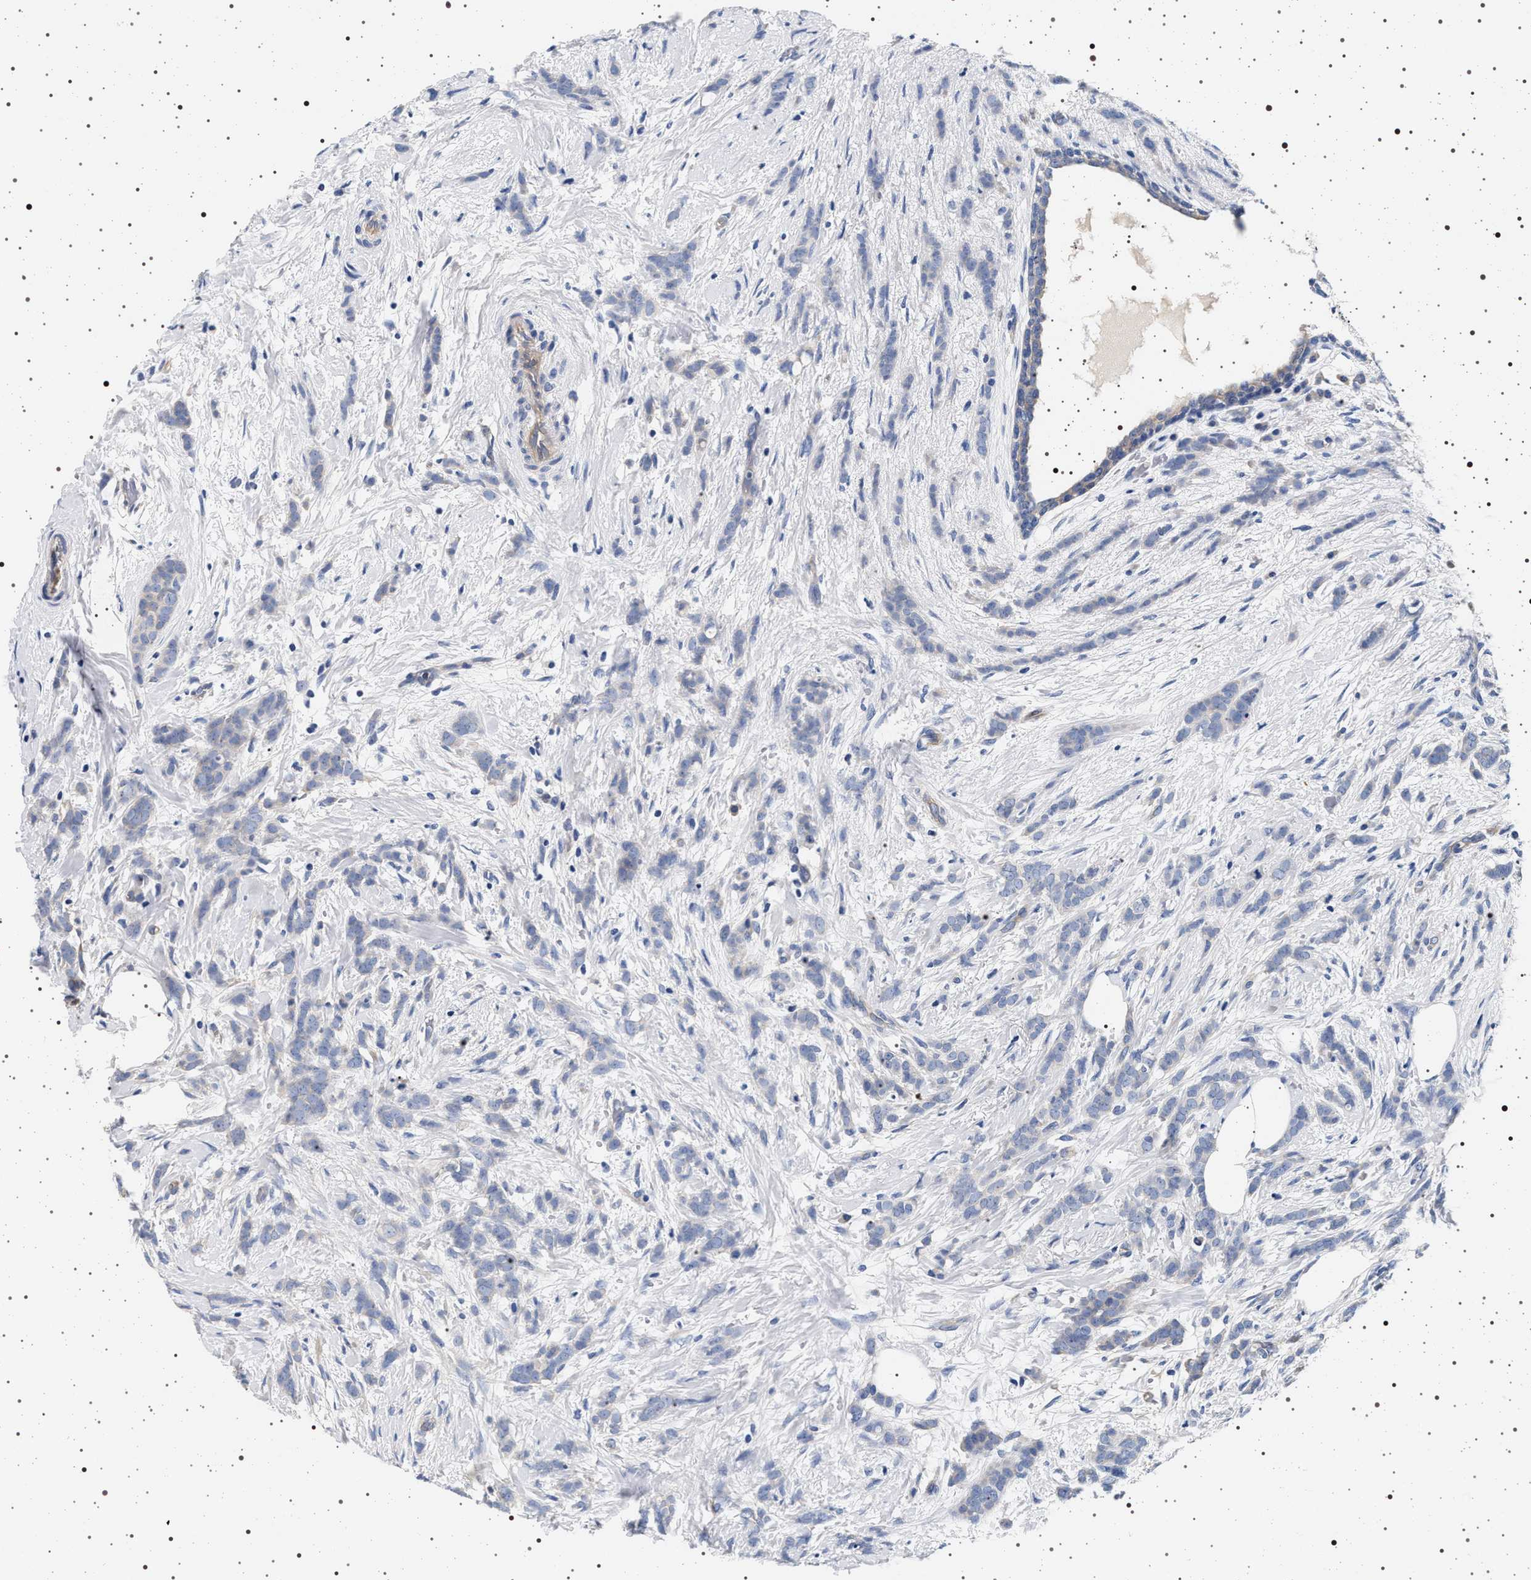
{"staining": {"intensity": "negative", "quantity": "none", "location": "none"}, "tissue": "breast cancer", "cell_type": "Tumor cells", "image_type": "cancer", "snomed": [{"axis": "morphology", "description": "Lobular carcinoma, in situ"}, {"axis": "morphology", "description": "Lobular carcinoma"}, {"axis": "topography", "description": "Breast"}], "caption": "An image of lobular carcinoma (breast) stained for a protein shows no brown staining in tumor cells.", "gene": "HSD17B1", "patient": {"sex": "female", "age": 41}}